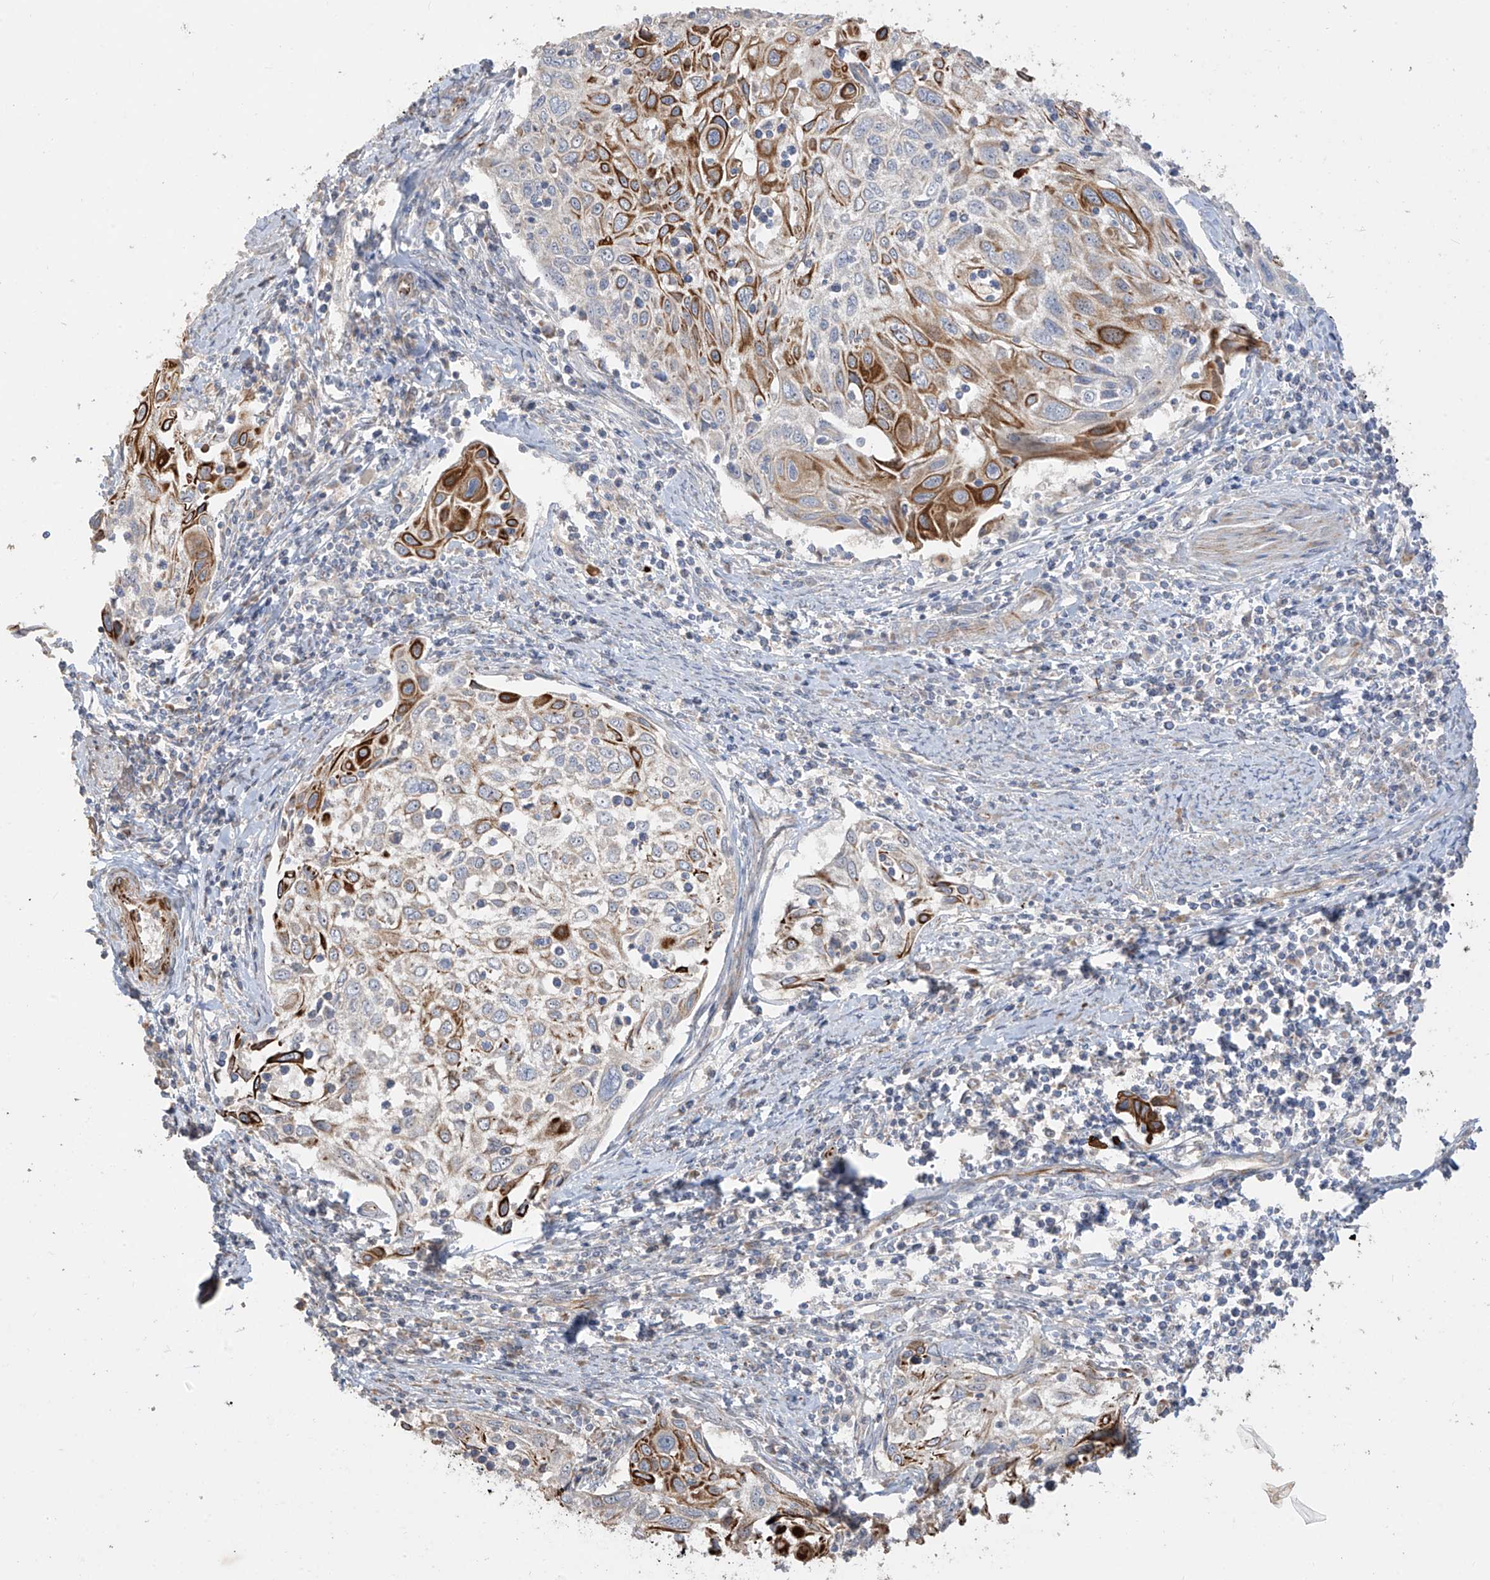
{"staining": {"intensity": "strong", "quantity": "<25%", "location": "cytoplasmic/membranous"}, "tissue": "cervical cancer", "cell_type": "Tumor cells", "image_type": "cancer", "snomed": [{"axis": "morphology", "description": "Squamous cell carcinoma, NOS"}, {"axis": "topography", "description": "Cervix"}], "caption": "This is an image of IHC staining of cervical squamous cell carcinoma, which shows strong staining in the cytoplasmic/membranous of tumor cells.", "gene": "DCDC2", "patient": {"sex": "female", "age": 70}}